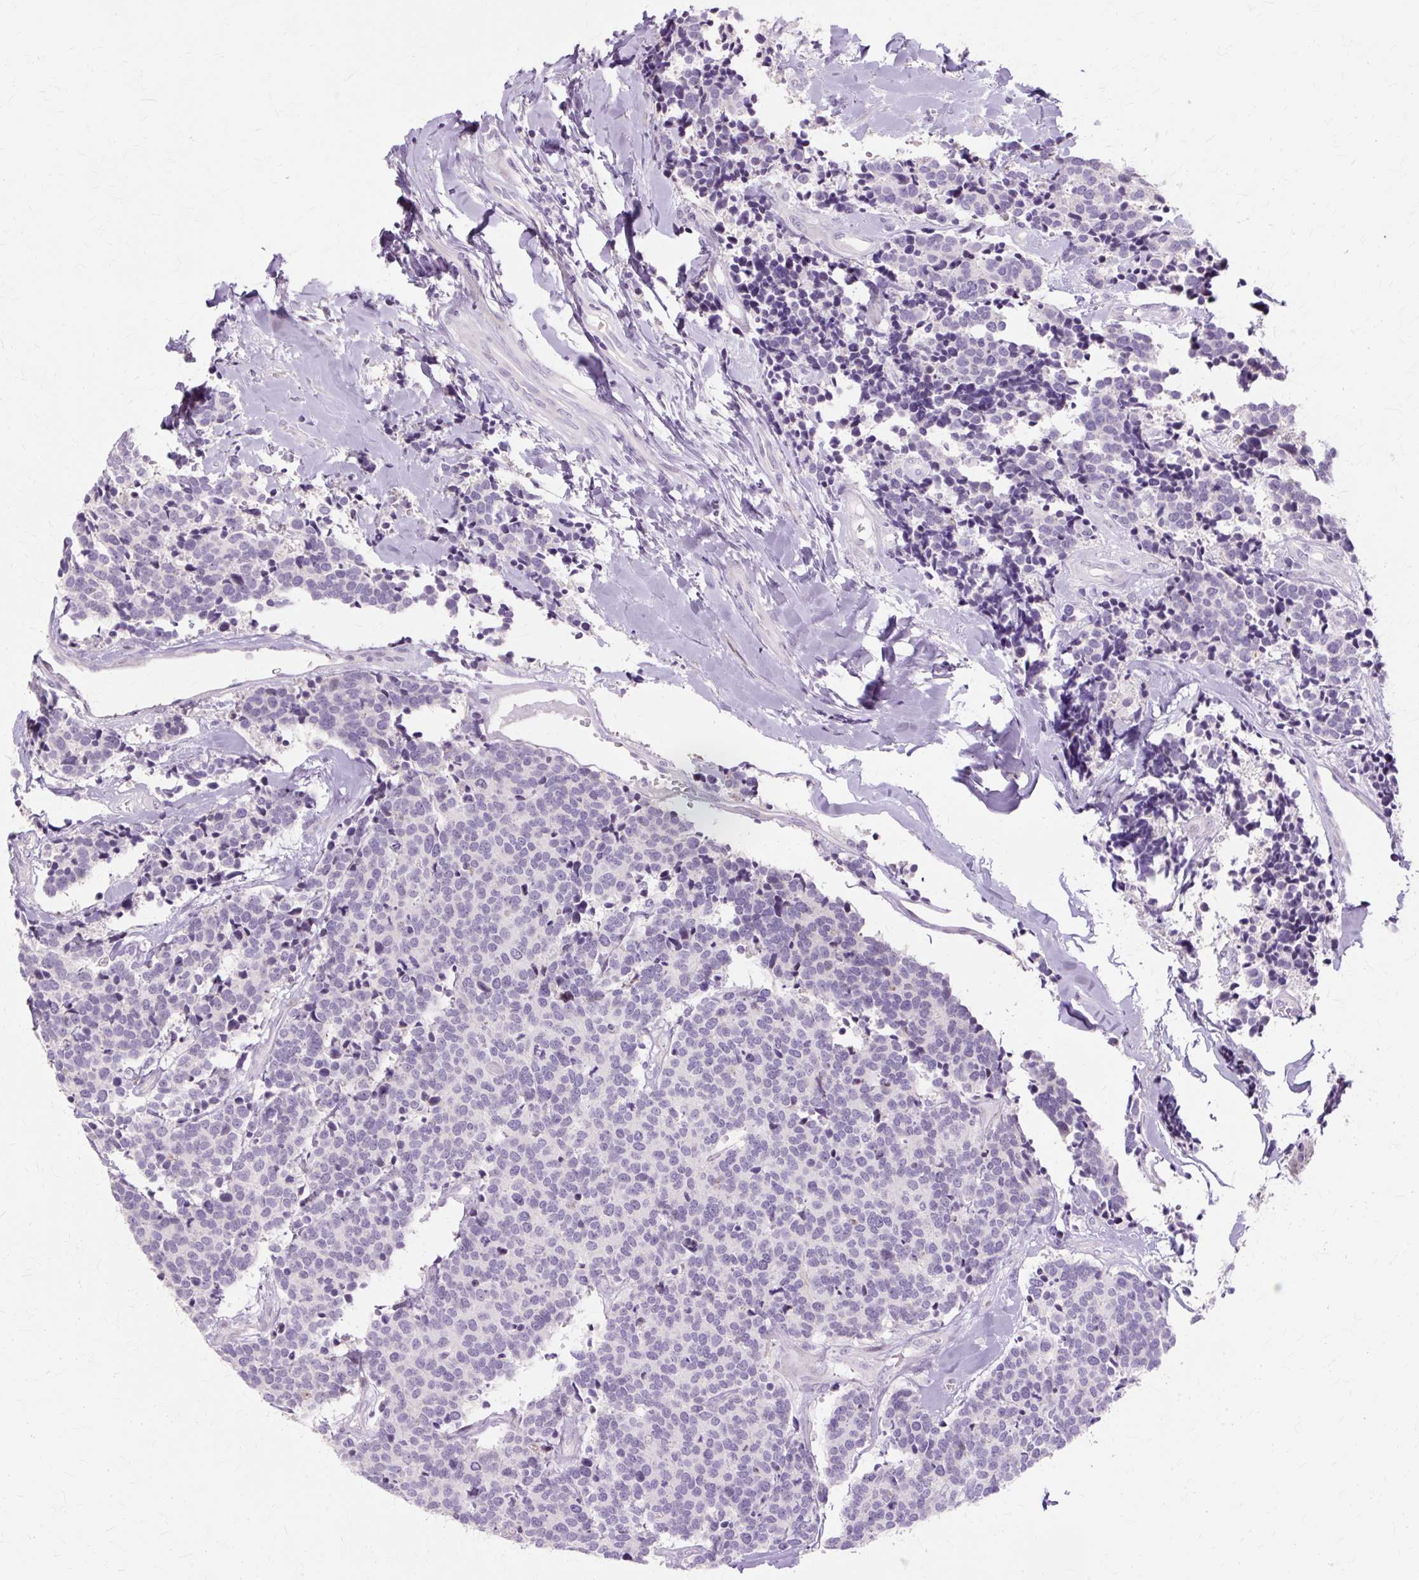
{"staining": {"intensity": "negative", "quantity": "none", "location": "none"}, "tissue": "carcinoid", "cell_type": "Tumor cells", "image_type": "cancer", "snomed": [{"axis": "morphology", "description": "Carcinoid, malignant, NOS"}, {"axis": "topography", "description": "Skin"}], "caption": "DAB (3,3'-diaminobenzidine) immunohistochemical staining of carcinoid reveals no significant positivity in tumor cells.", "gene": "IRX2", "patient": {"sex": "female", "age": 79}}